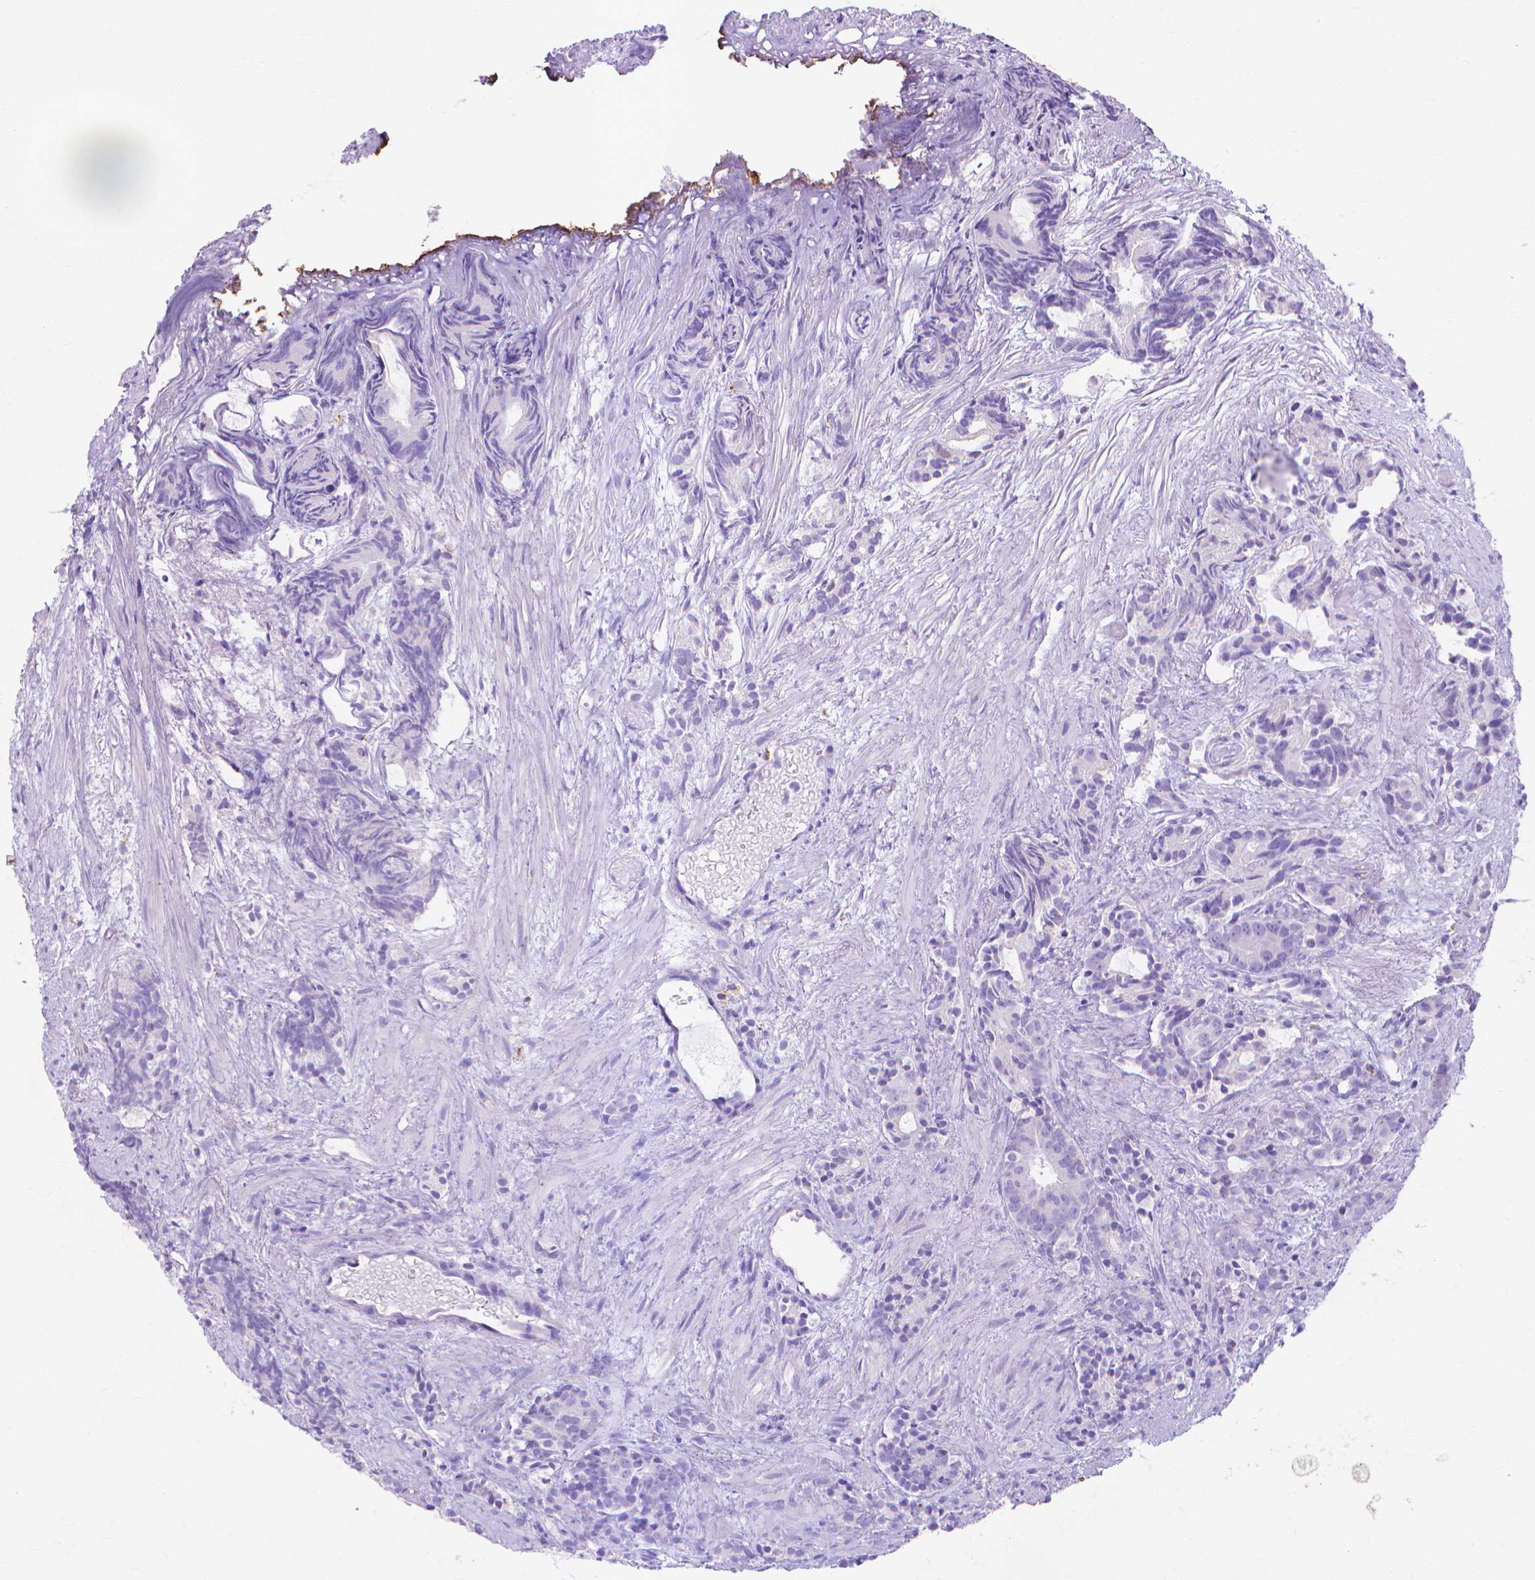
{"staining": {"intensity": "negative", "quantity": "none", "location": "none"}, "tissue": "prostate cancer", "cell_type": "Tumor cells", "image_type": "cancer", "snomed": [{"axis": "morphology", "description": "Adenocarcinoma, High grade"}, {"axis": "topography", "description": "Prostate"}], "caption": "This is a histopathology image of IHC staining of prostate high-grade adenocarcinoma, which shows no positivity in tumor cells.", "gene": "MMP11", "patient": {"sex": "male", "age": 84}}